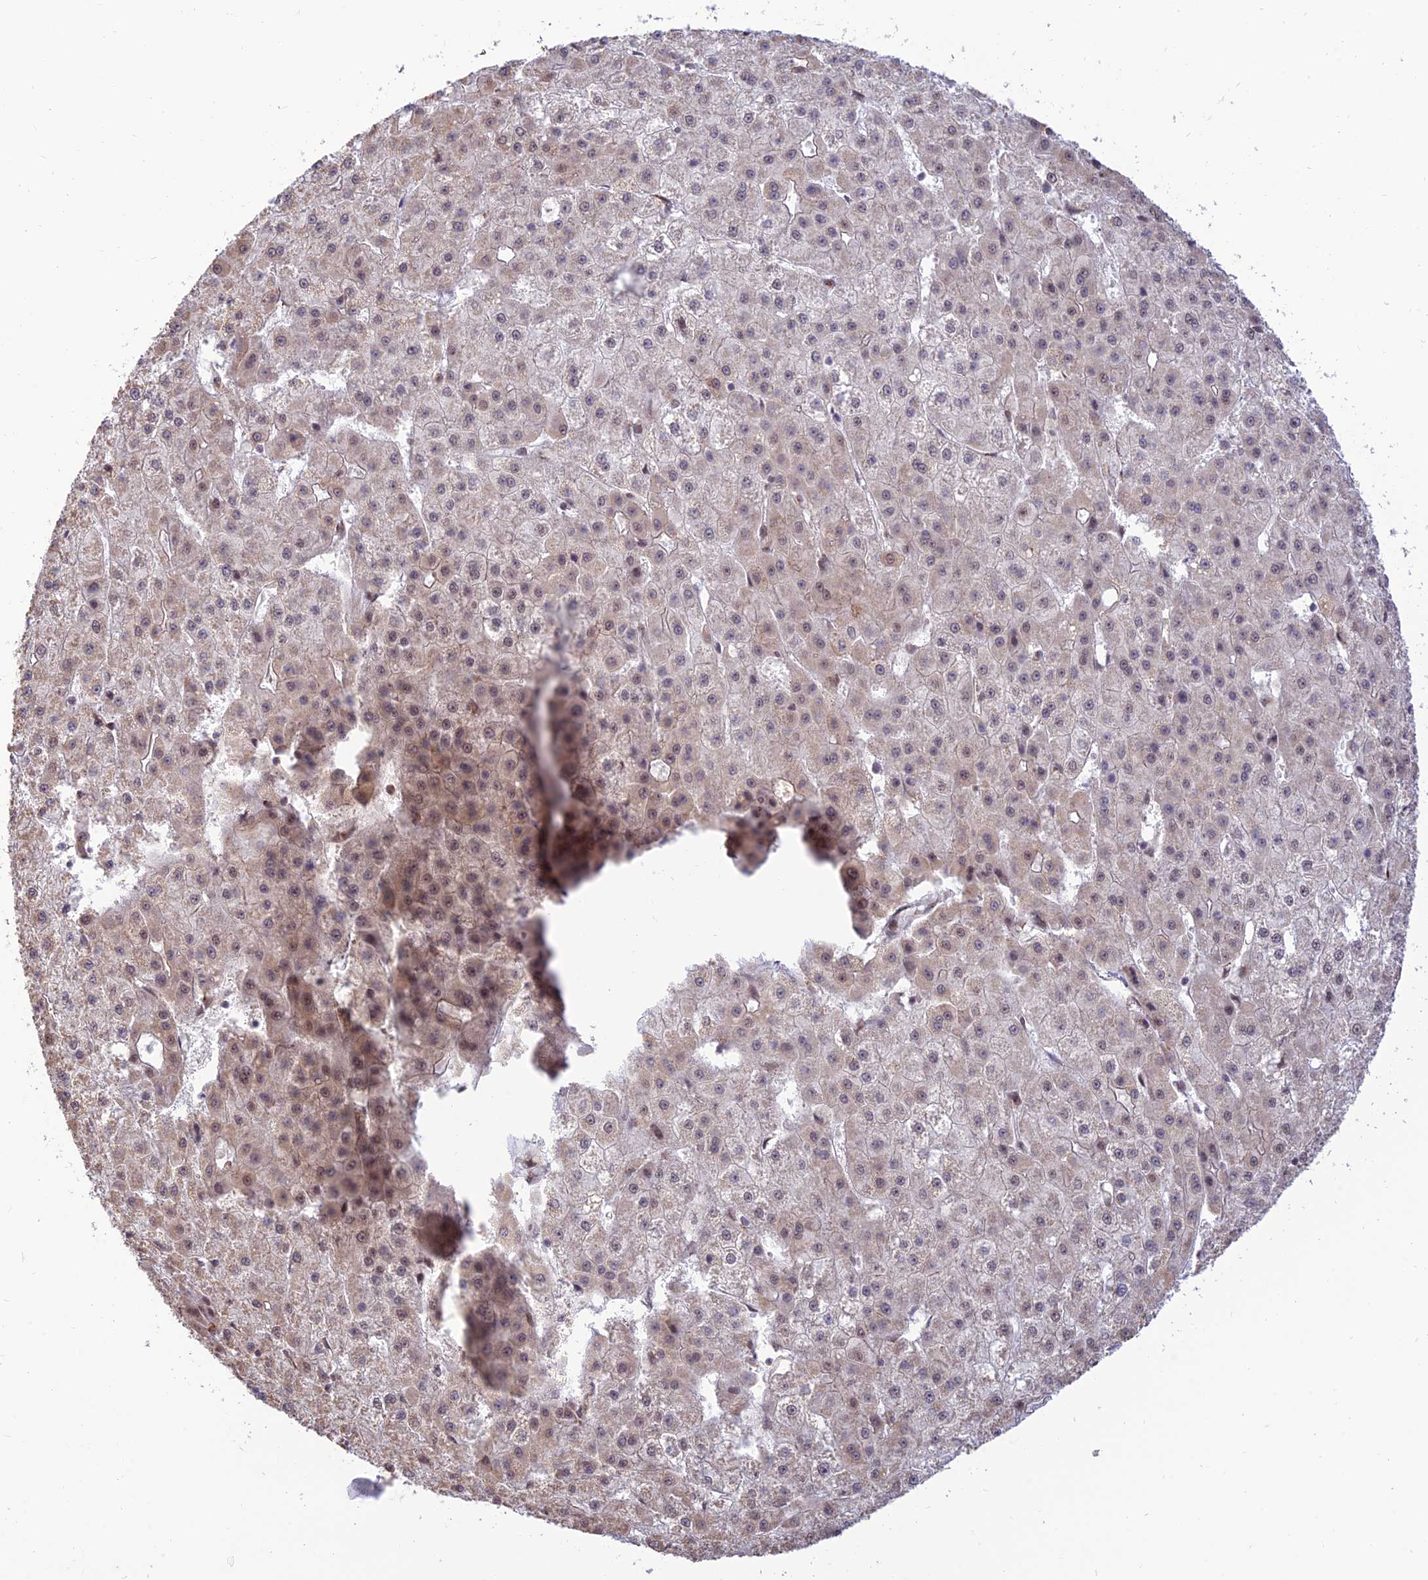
{"staining": {"intensity": "weak", "quantity": "25%-75%", "location": "nuclear"}, "tissue": "liver cancer", "cell_type": "Tumor cells", "image_type": "cancer", "snomed": [{"axis": "morphology", "description": "Carcinoma, Hepatocellular, NOS"}, {"axis": "topography", "description": "Liver"}], "caption": "Liver cancer (hepatocellular carcinoma) stained with immunohistochemistry exhibits weak nuclear positivity in approximately 25%-75% of tumor cells.", "gene": "GOLGA3", "patient": {"sex": "male", "age": 47}}